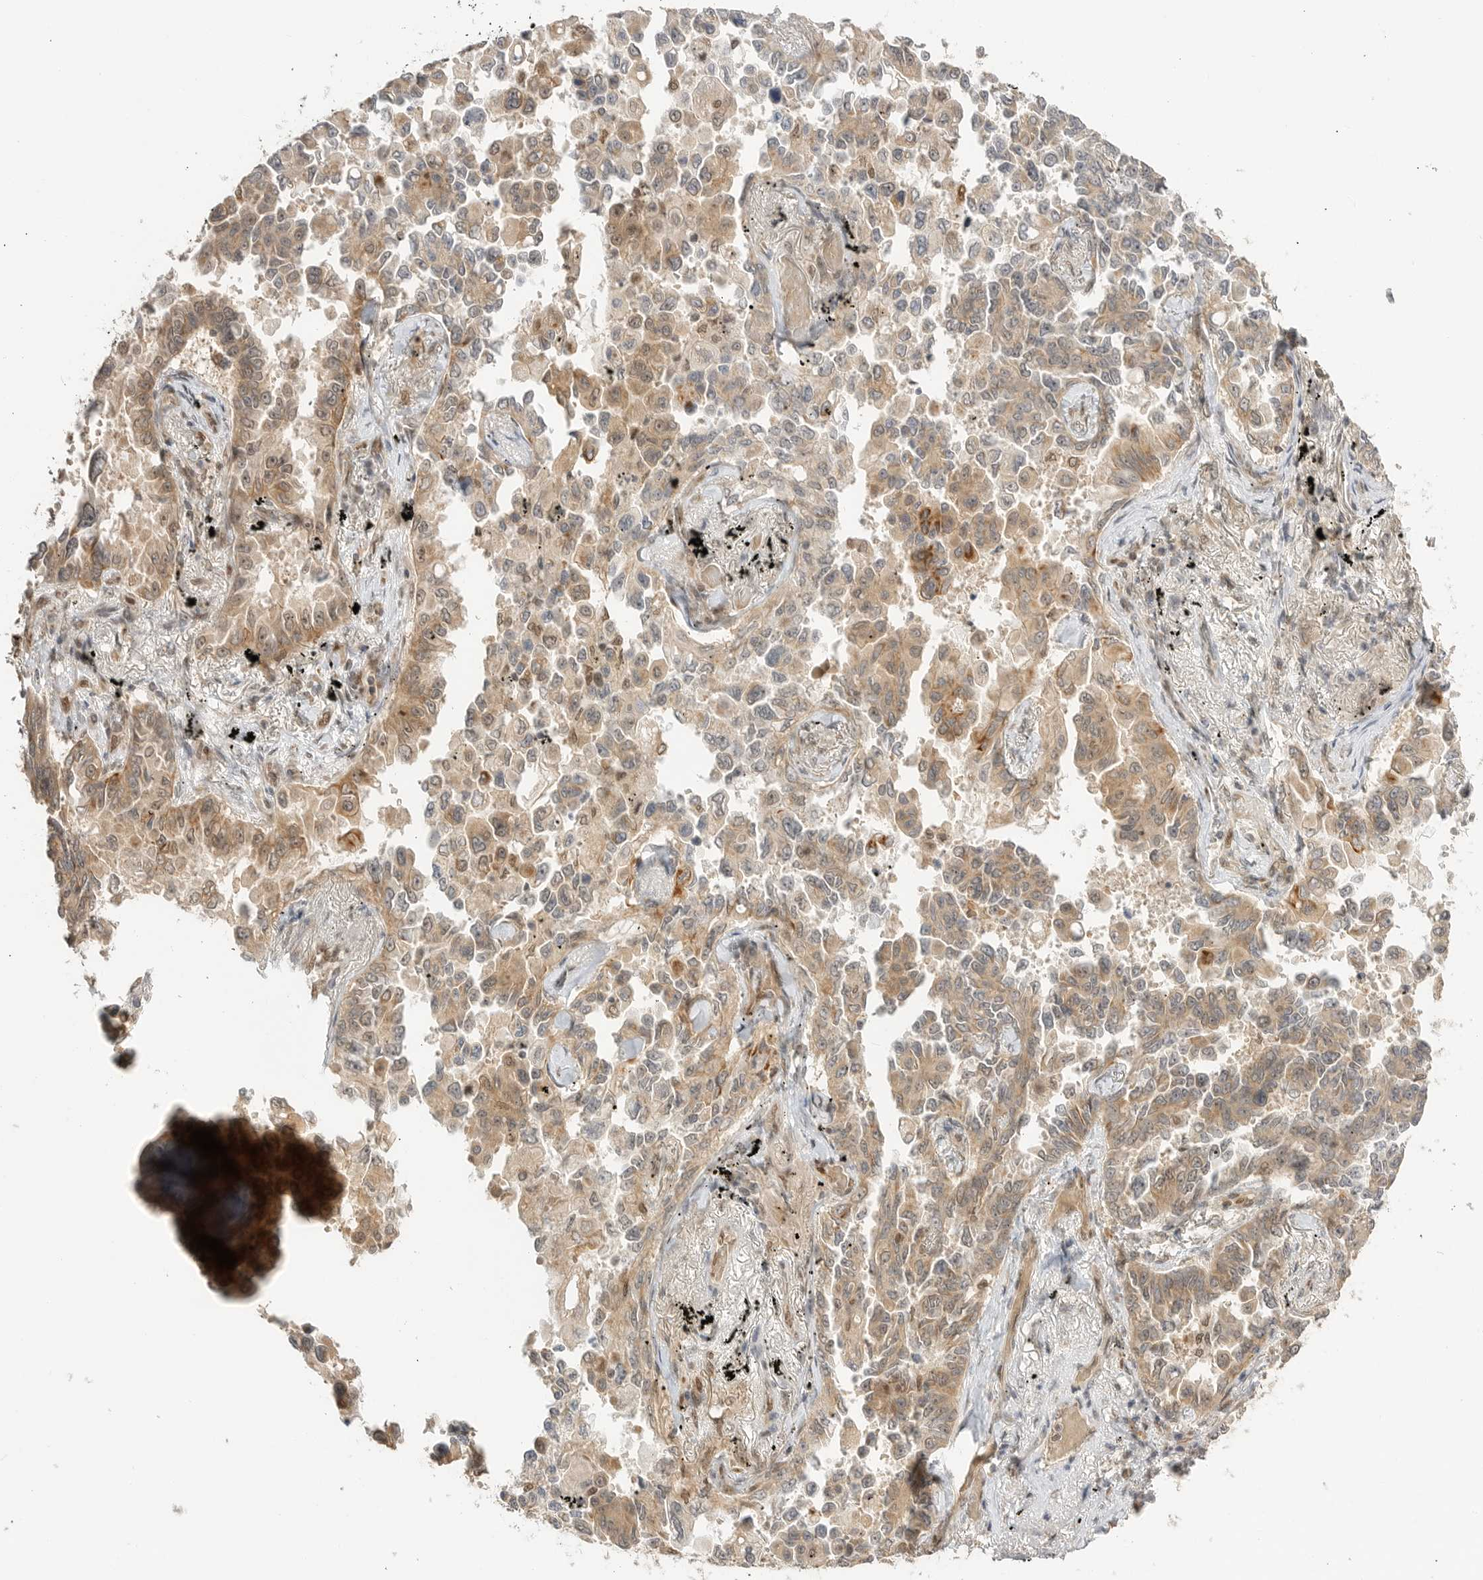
{"staining": {"intensity": "weak", "quantity": ">75%", "location": "cytoplasmic/membranous"}, "tissue": "lung cancer", "cell_type": "Tumor cells", "image_type": "cancer", "snomed": [{"axis": "morphology", "description": "Adenocarcinoma, NOS"}, {"axis": "topography", "description": "Lung"}], "caption": "Protein expression analysis of human lung cancer reveals weak cytoplasmic/membranous positivity in about >75% of tumor cells. (DAB (3,3'-diaminobenzidine) IHC, brown staining for protein, blue staining for nuclei).", "gene": "ALKAL1", "patient": {"sex": "female", "age": 67}}